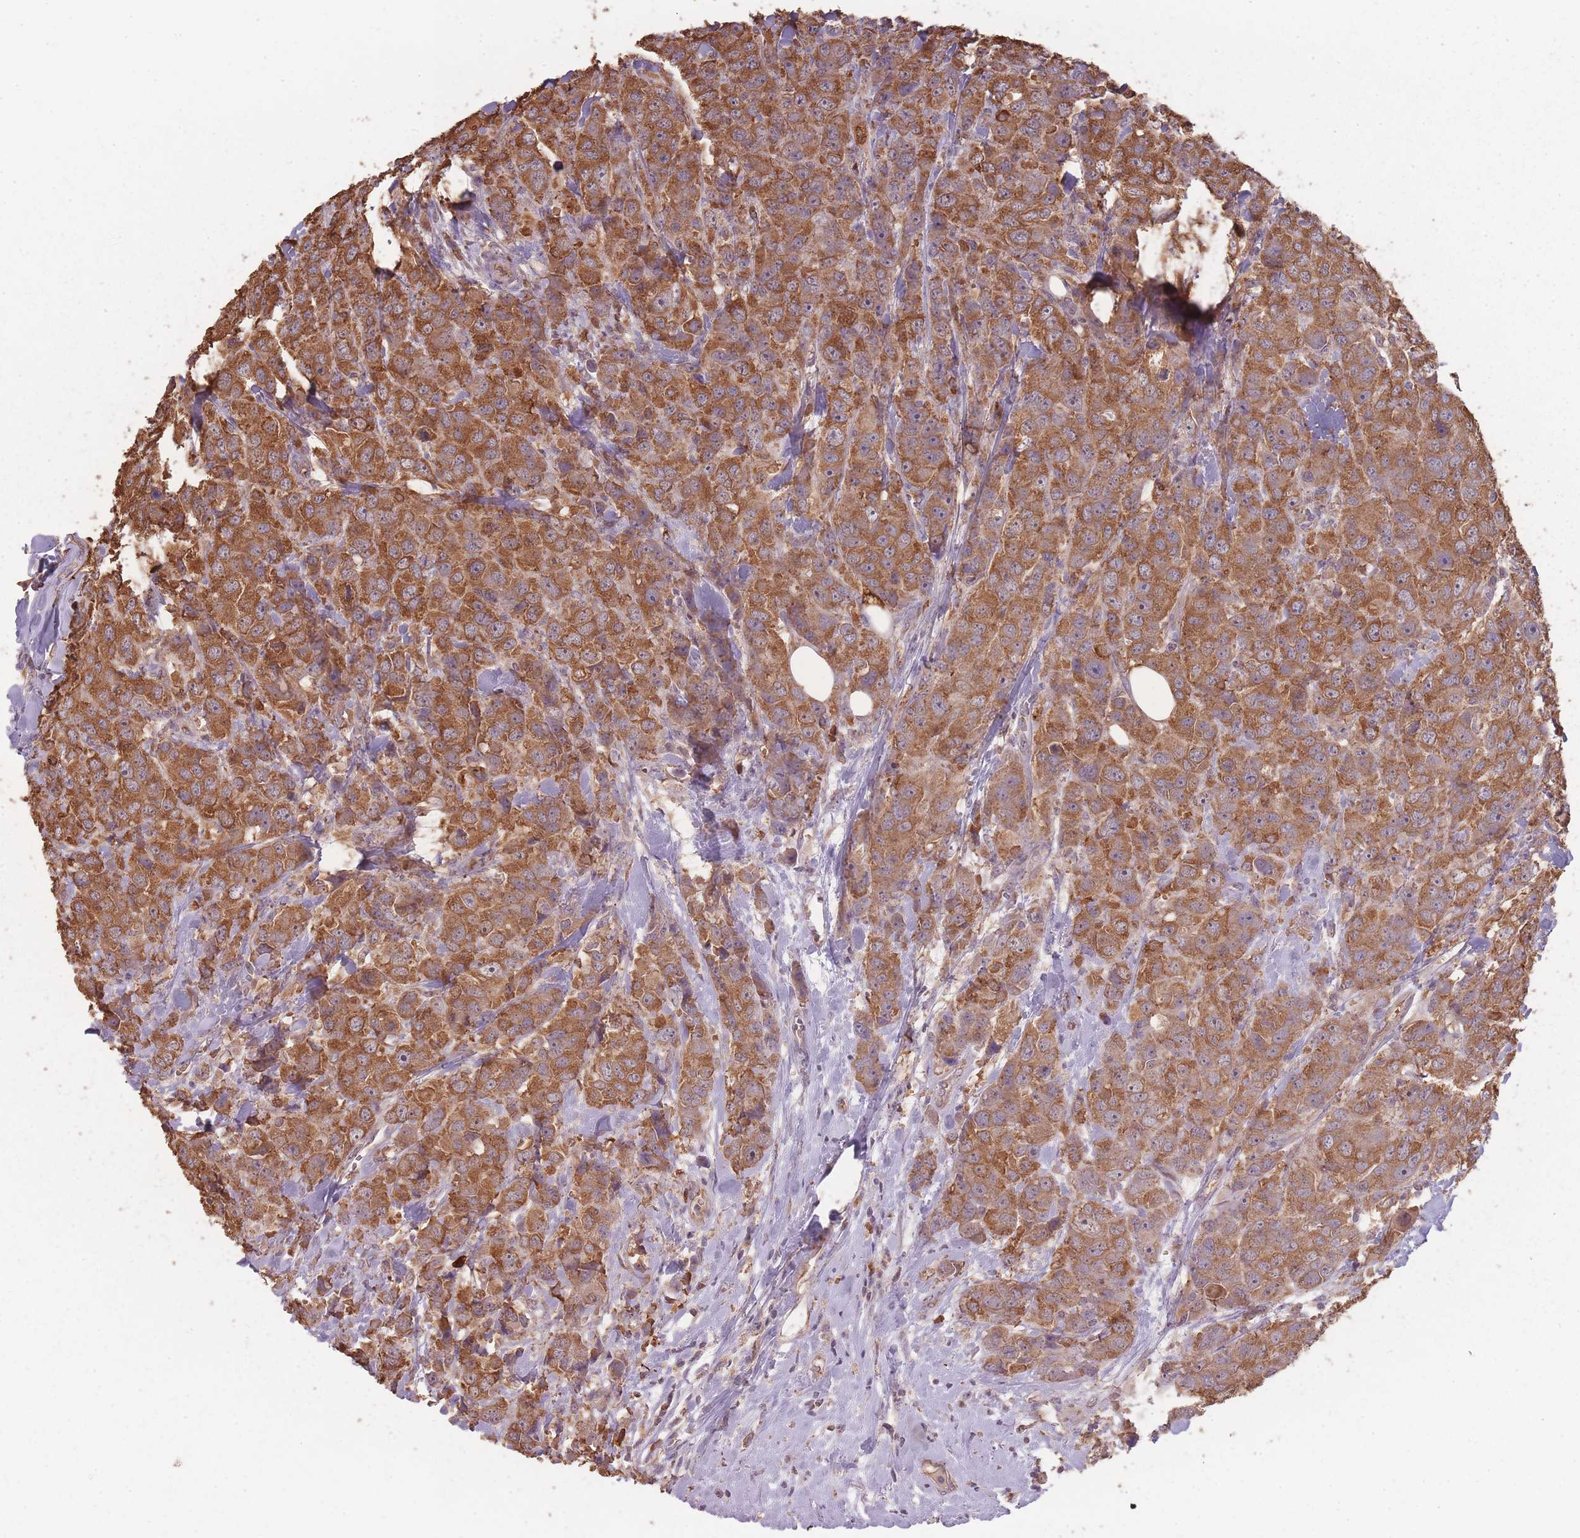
{"staining": {"intensity": "strong", "quantity": ">75%", "location": "cytoplasmic/membranous"}, "tissue": "breast cancer", "cell_type": "Tumor cells", "image_type": "cancer", "snomed": [{"axis": "morphology", "description": "Duct carcinoma"}, {"axis": "topography", "description": "Breast"}], "caption": "Infiltrating ductal carcinoma (breast) stained with DAB (3,3'-diaminobenzidine) IHC displays high levels of strong cytoplasmic/membranous staining in about >75% of tumor cells.", "gene": "SANBR", "patient": {"sex": "female", "age": 43}}